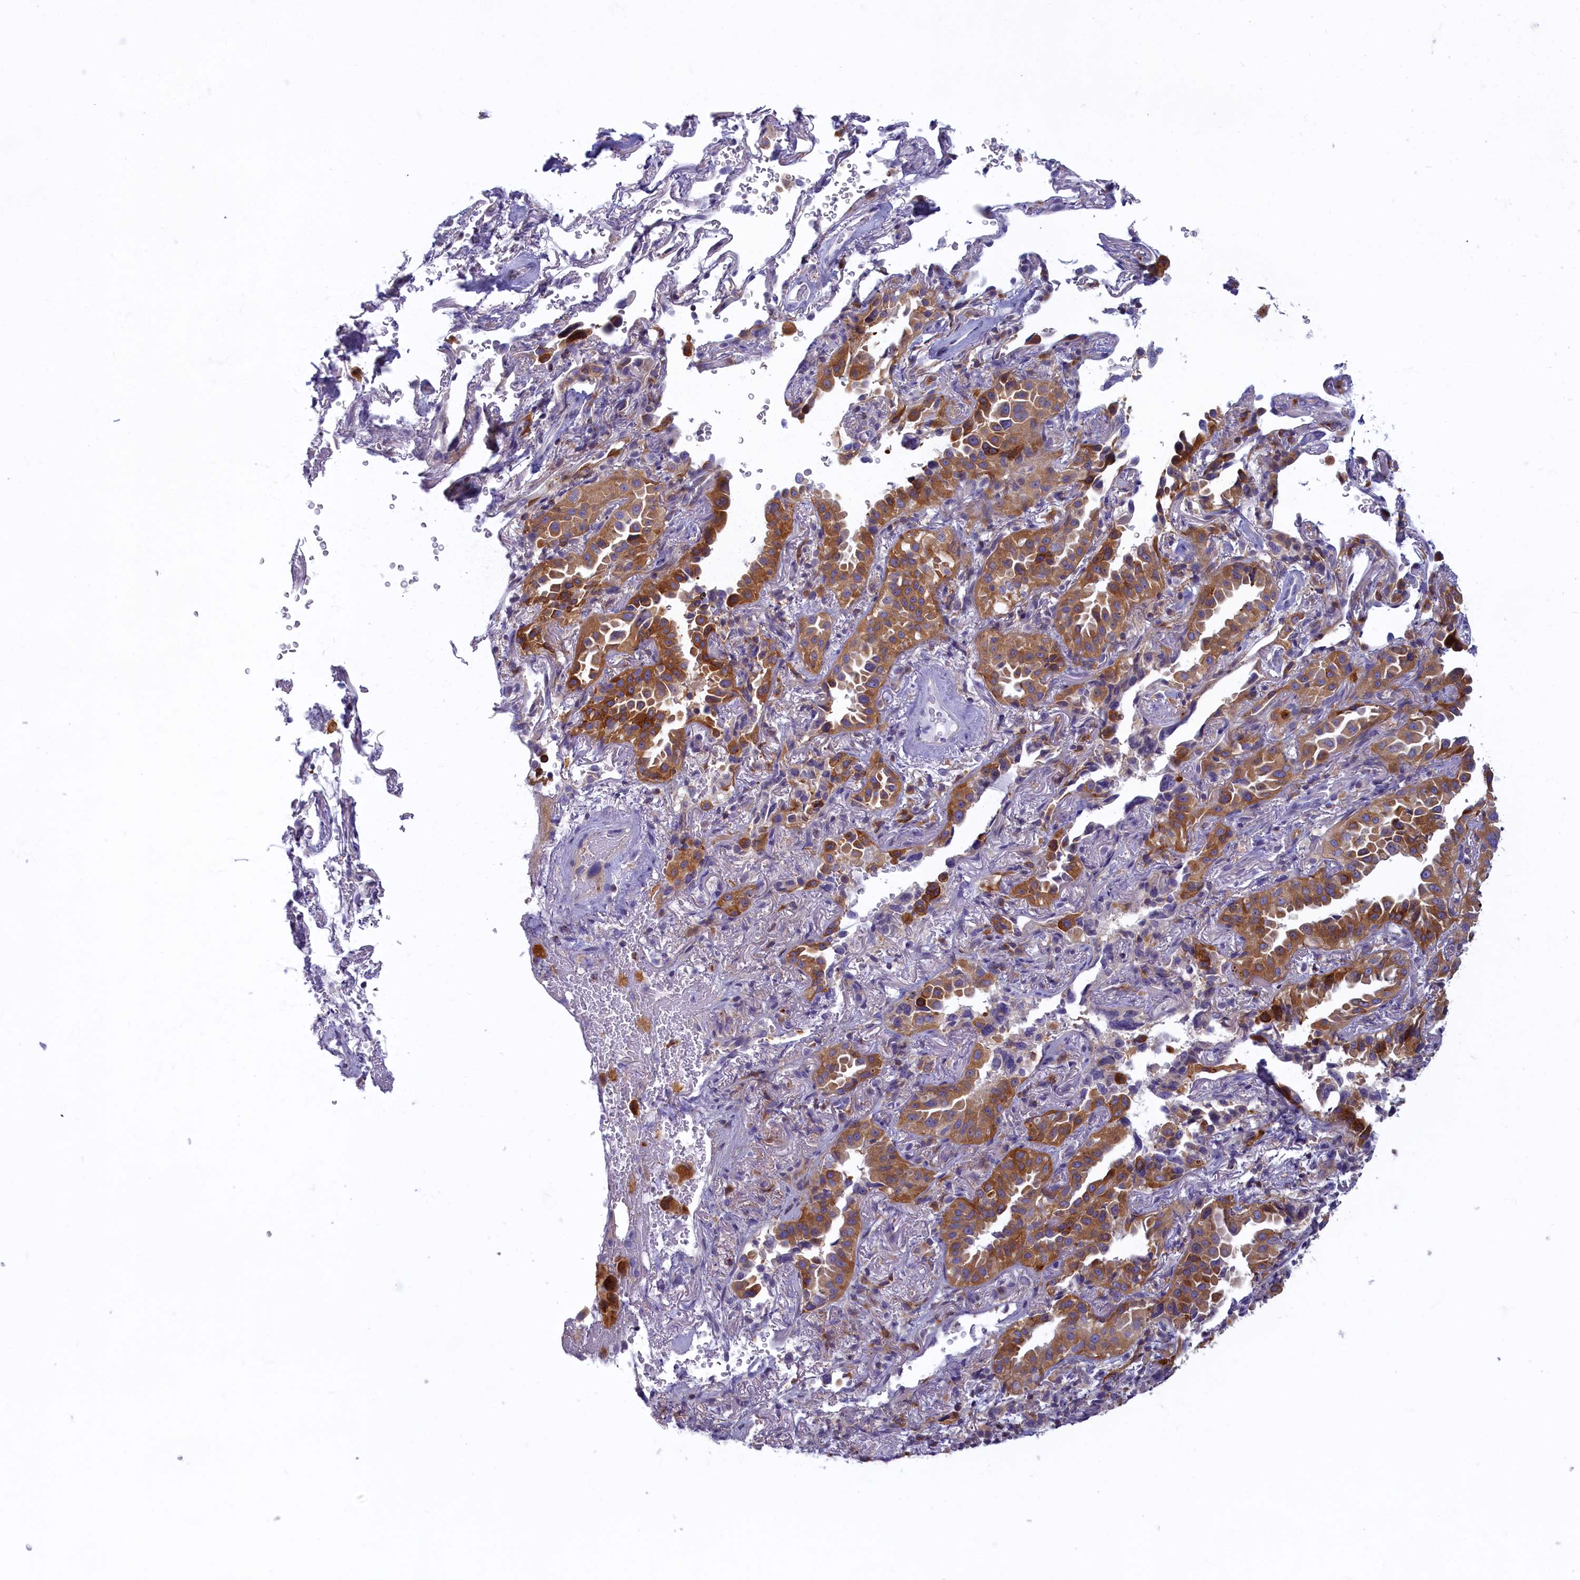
{"staining": {"intensity": "moderate", "quantity": ">75%", "location": "cytoplasmic/membranous"}, "tissue": "lung cancer", "cell_type": "Tumor cells", "image_type": "cancer", "snomed": [{"axis": "morphology", "description": "Adenocarcinoma, NOS"}, {"axis": "topography", "description": "Lung"}], "caption": "Approximately >75% of tumor cells in human lung adenocarcinoma reveal moderate cytoplasmic/membranous protein expression as visualized by brown immunohistochemical staining.", "gene": "NOL10", "patient": {"sex": "female", "age": 69}}